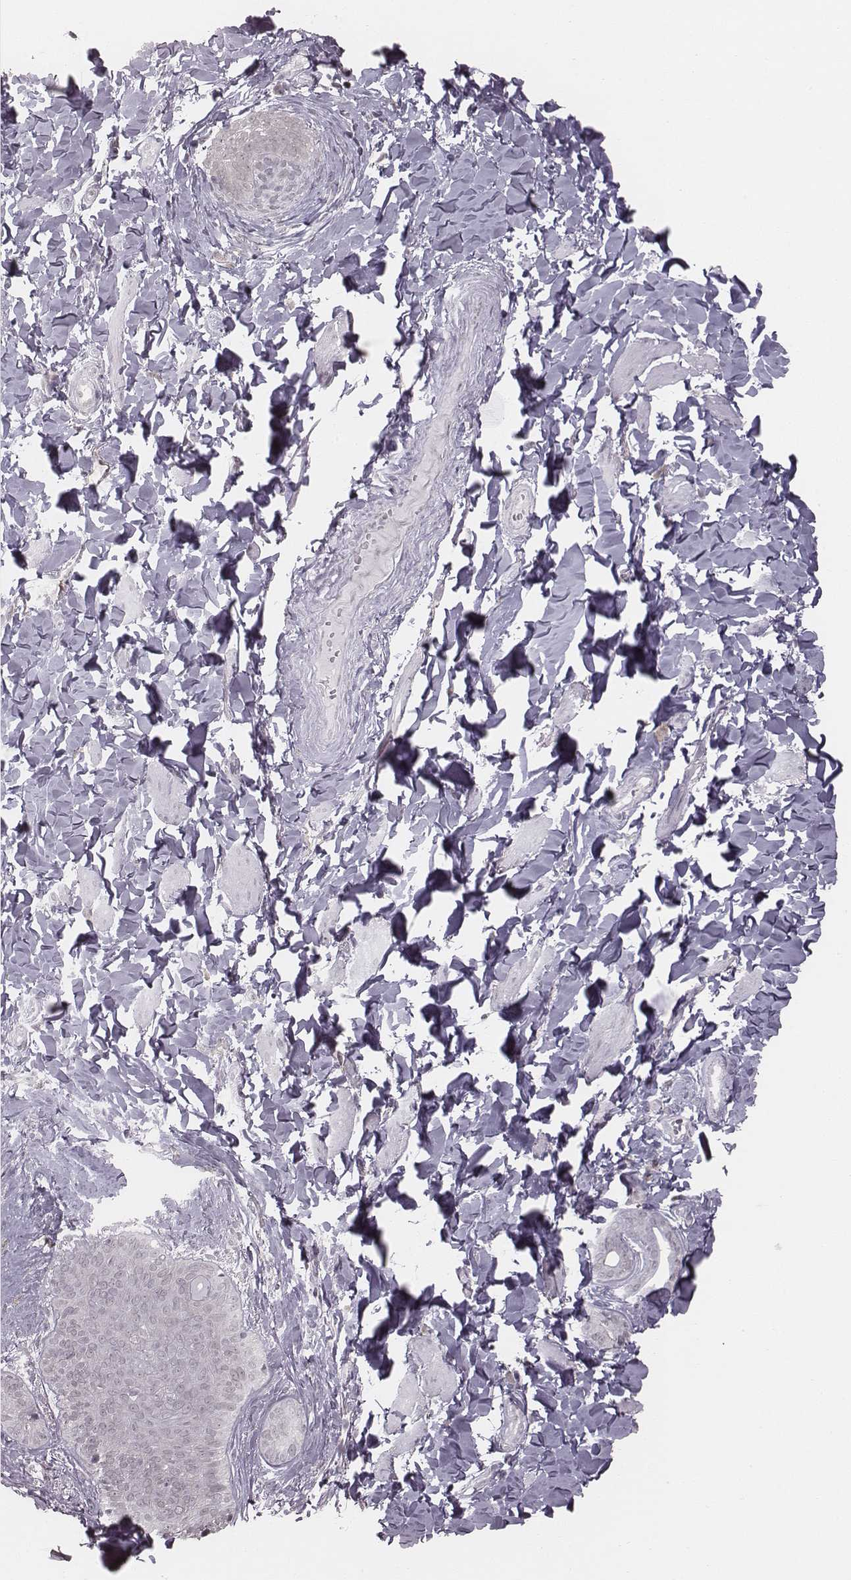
{"staining": {"intensity": "negative", "quantity": "none", "location": "none"}, "tissue": "skin", "cell_type": "Epidermal cells", "image_type": "normal", "snomed": [{"axis": "morphology", "description": "Normal tissue, NOS"}, {"axis": "topography", "description": "Vulva"}, {"axis": "topography", "description": "Peripheral nerve tissue"}], "caption": "IHC of benign human skin exhibits no expression in epidermal cells.", "gene": "RPGRIP1", "patient": {"sex": "female", "age": 66}}